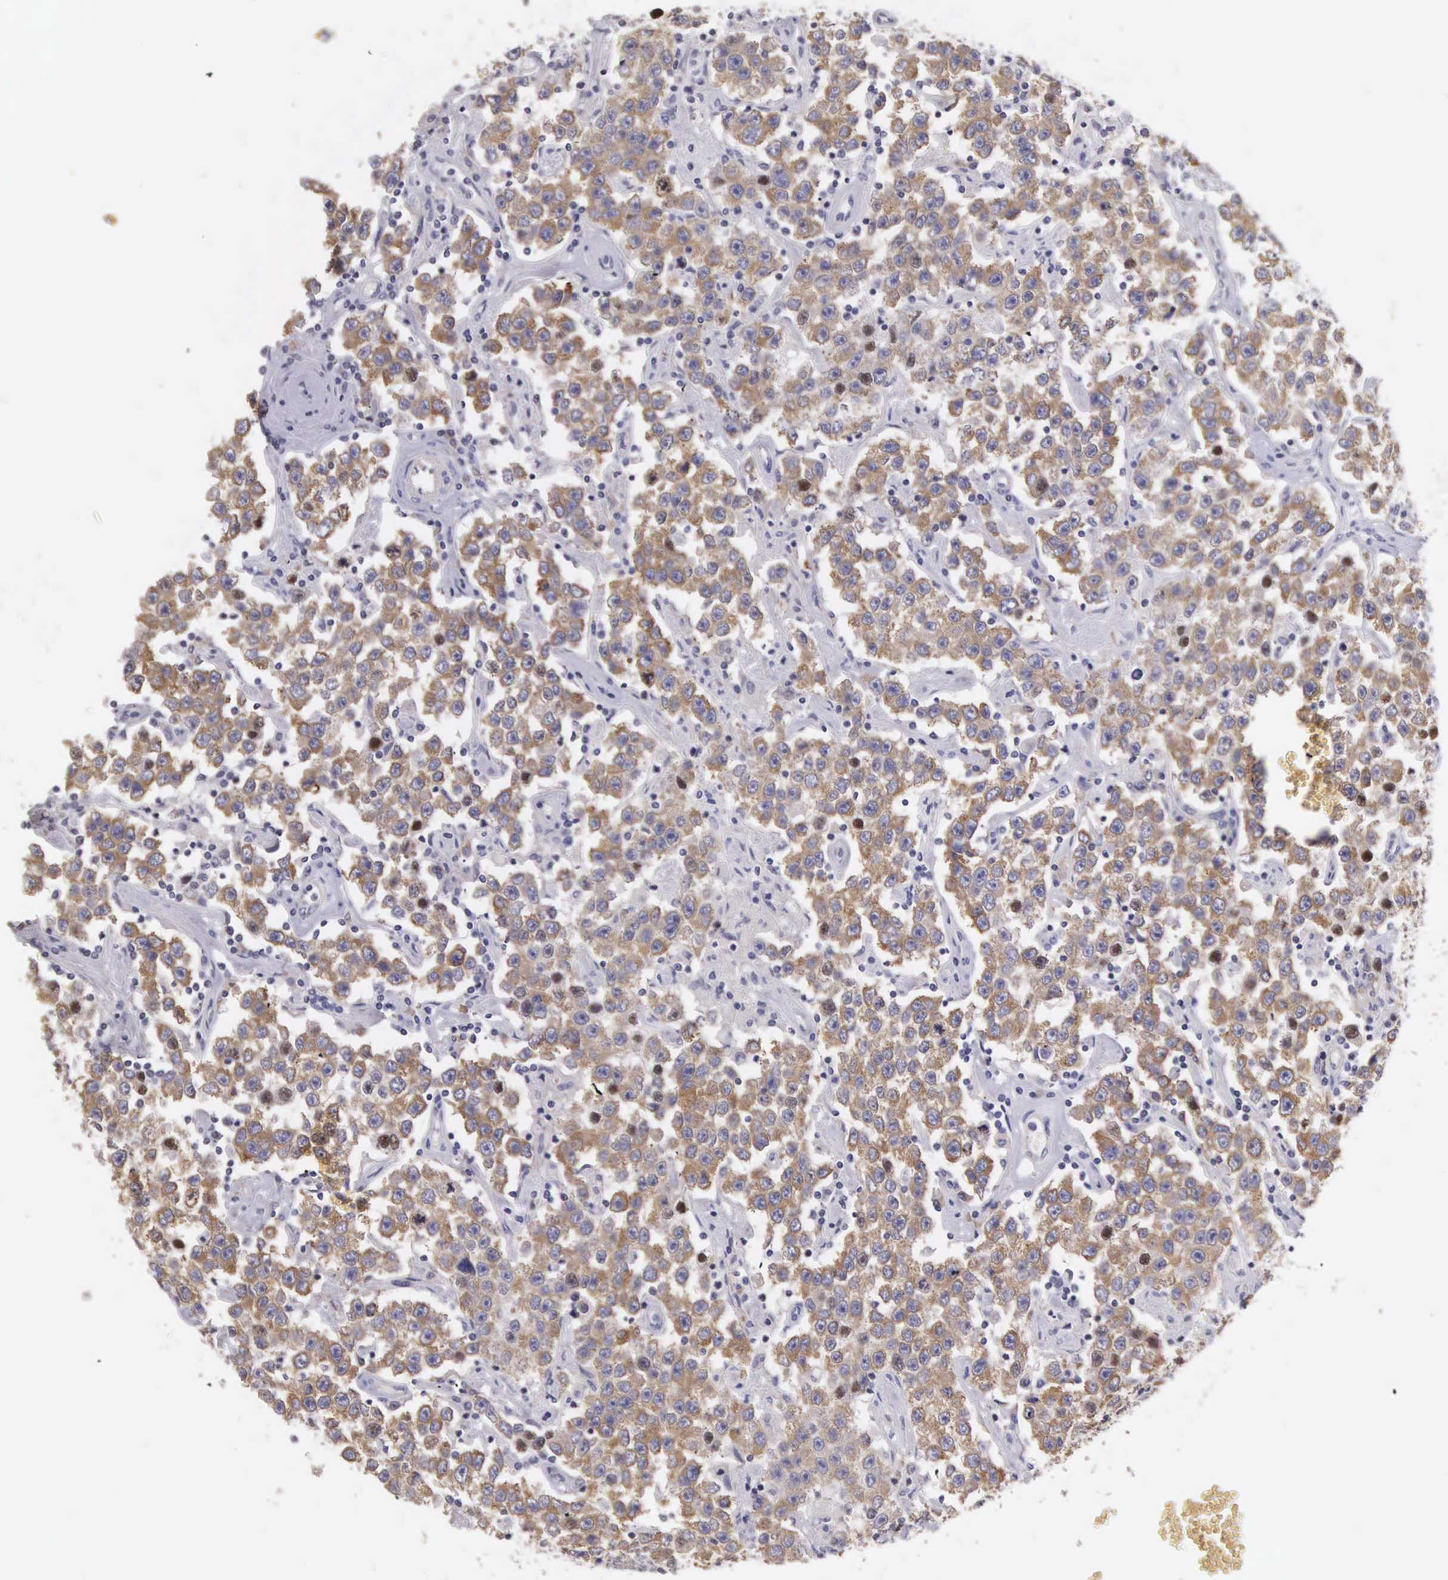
{"staining": {"intensity": "weak", "quantity": ">75%", "location": "cytoplasmic/membranous"}, "tissue": "testis cancer", "cell_type": "Tumor cells", "image_type": "cancer", "snomed": [{"axis": "morphology", "description": "Seminoma, NOS"}, {"axis": "topography", "description": "Testis"}], "caption": "Protein expression analysis of testis seminoma shows weak cytoplasmic/membranous positivity in about >75% of tumor cells.", "gene": "OSBPL3", "patient": {"sex": "male", "age": 52}}